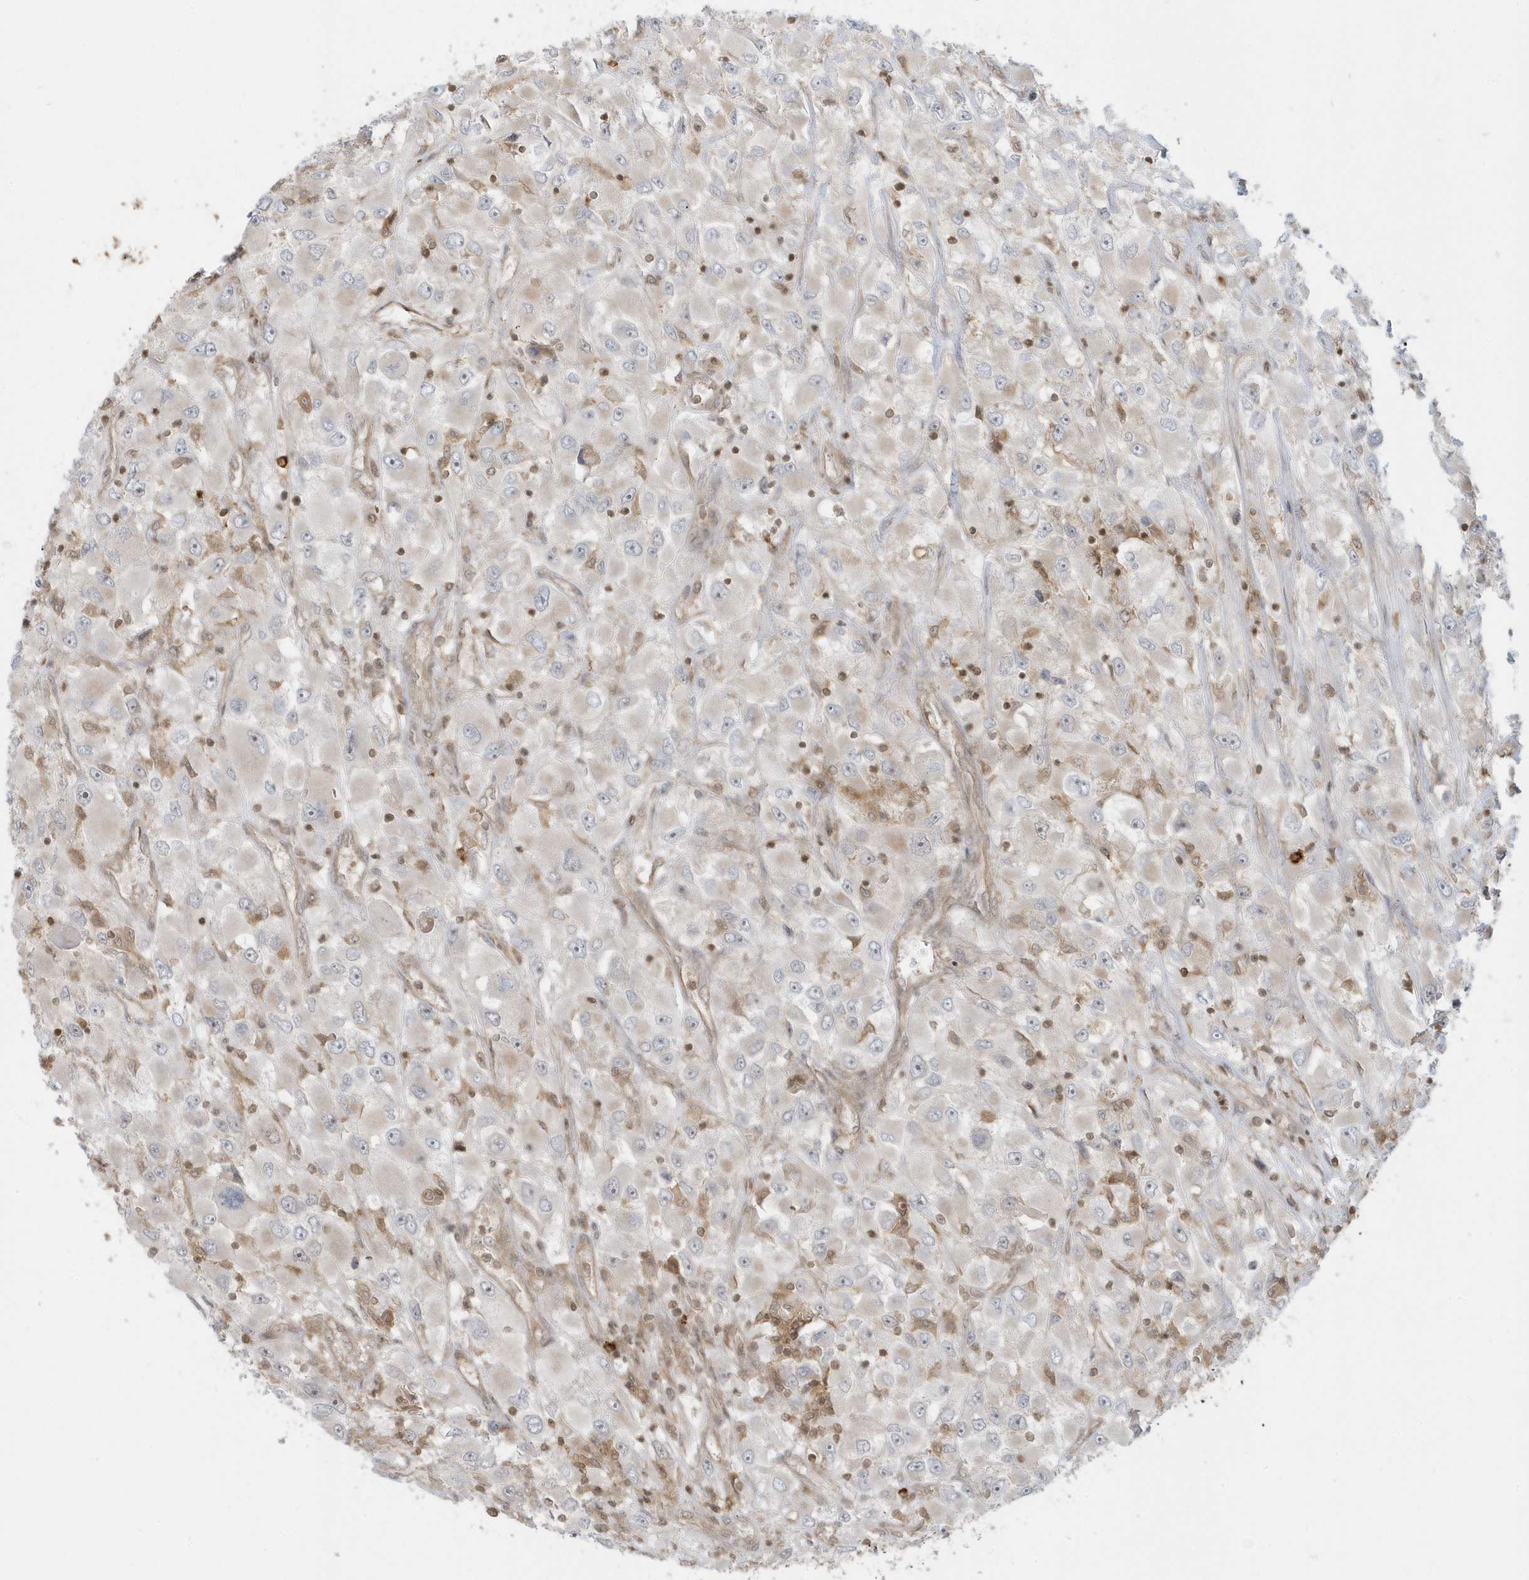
{"staining": {"intensity": "negative", "quantity": "none", "location": "none"}, "tissue": "renal cancer", "cell_type": "Tumor cells", "image_type": "cancer", "snomed": [{"axis": "morphology", "description": "Adenocarcinoma, NOS"}, {"axis": "topography", "description": "Kidney"}], "caption": "An immunohistochemistry micrograph of renal cancer is shown. There is no staining in tumor cells of renal cancer.", "gene": "PPP1R7", "patient": {"sex": "female", "age": 52}}